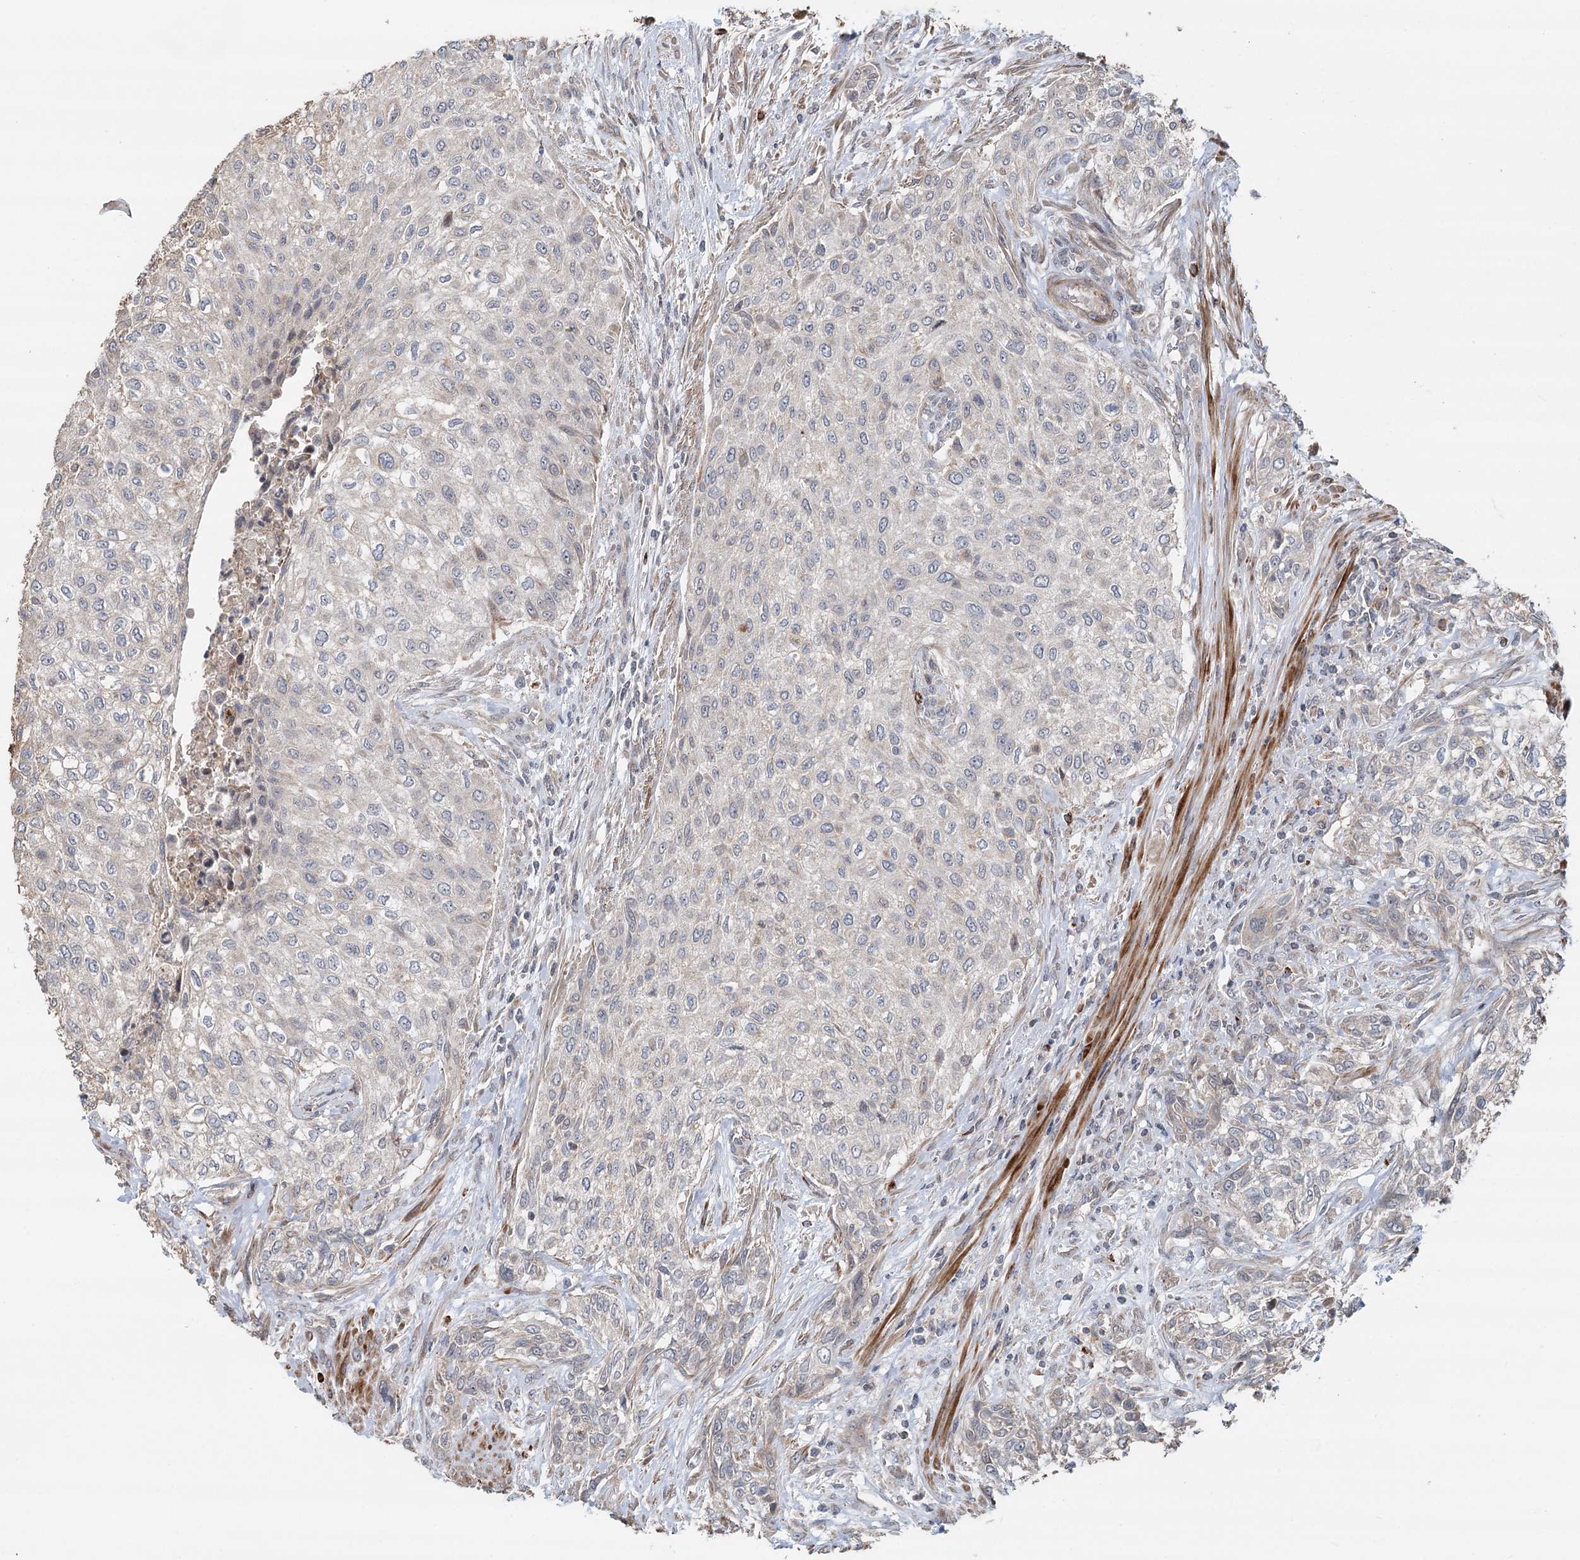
{"staining": {"intensity": "negative", "quantity": "none", "location": "none"}, "tissue": "urothelial cancer", "cell_type": "Tumor cells", "image_type": "cancer", "snomed": [{"axis": "morphology", "description": "Normal tissue, NOS"}, {"axis": "morphology", "description": "Urothelial carcinoma, NOS"}, {"axis": "topography", "description": "Urinary bladder"}, {"axis": "topography", "description": "Peripheral nerve tissue"}], "caption": "The IHC photomicrograph has no significant staining in tumor cells of urothelial cancer tissue.", "gene": "RNF111", "patient": {"sex": "male", "age": 35}}